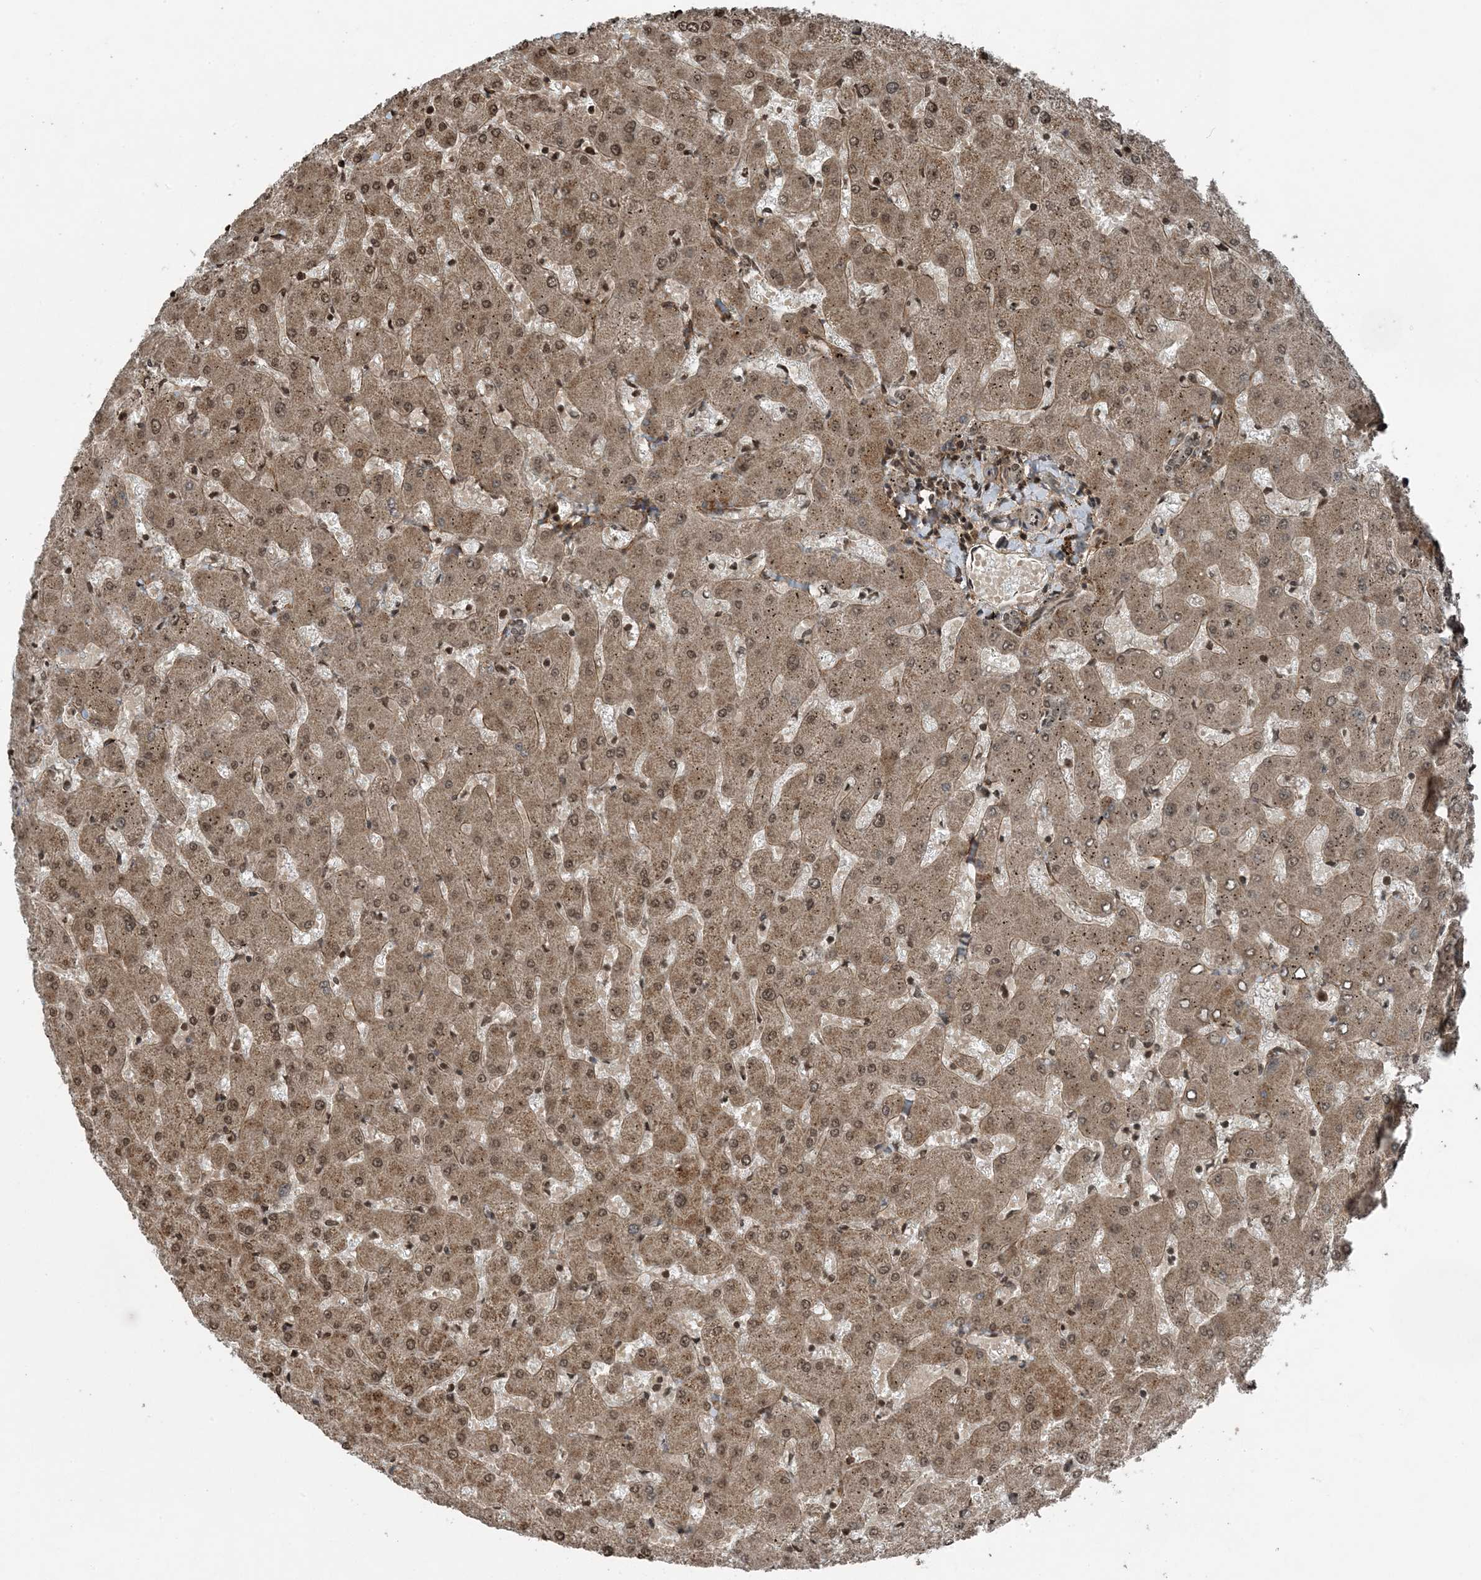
{"staining": {"intensity": "moderate", "quantity": ">75%", "location": "nuclear"}, "tissue": "liver", "cell_type": "Cholangiocytes", "image_type": "normal", "snomed": [{"axis": "morphology", "description": "Normal tissue, NOS"}, {"axis": "topography", "description": "Liver"}], "caption": "A medium amount of moderate nuclear expression is seen in about >75% of cholangiocytes in normal liver.", "gene": "ZFAND2B", "patient": {"sex": "female", "age": 63}}